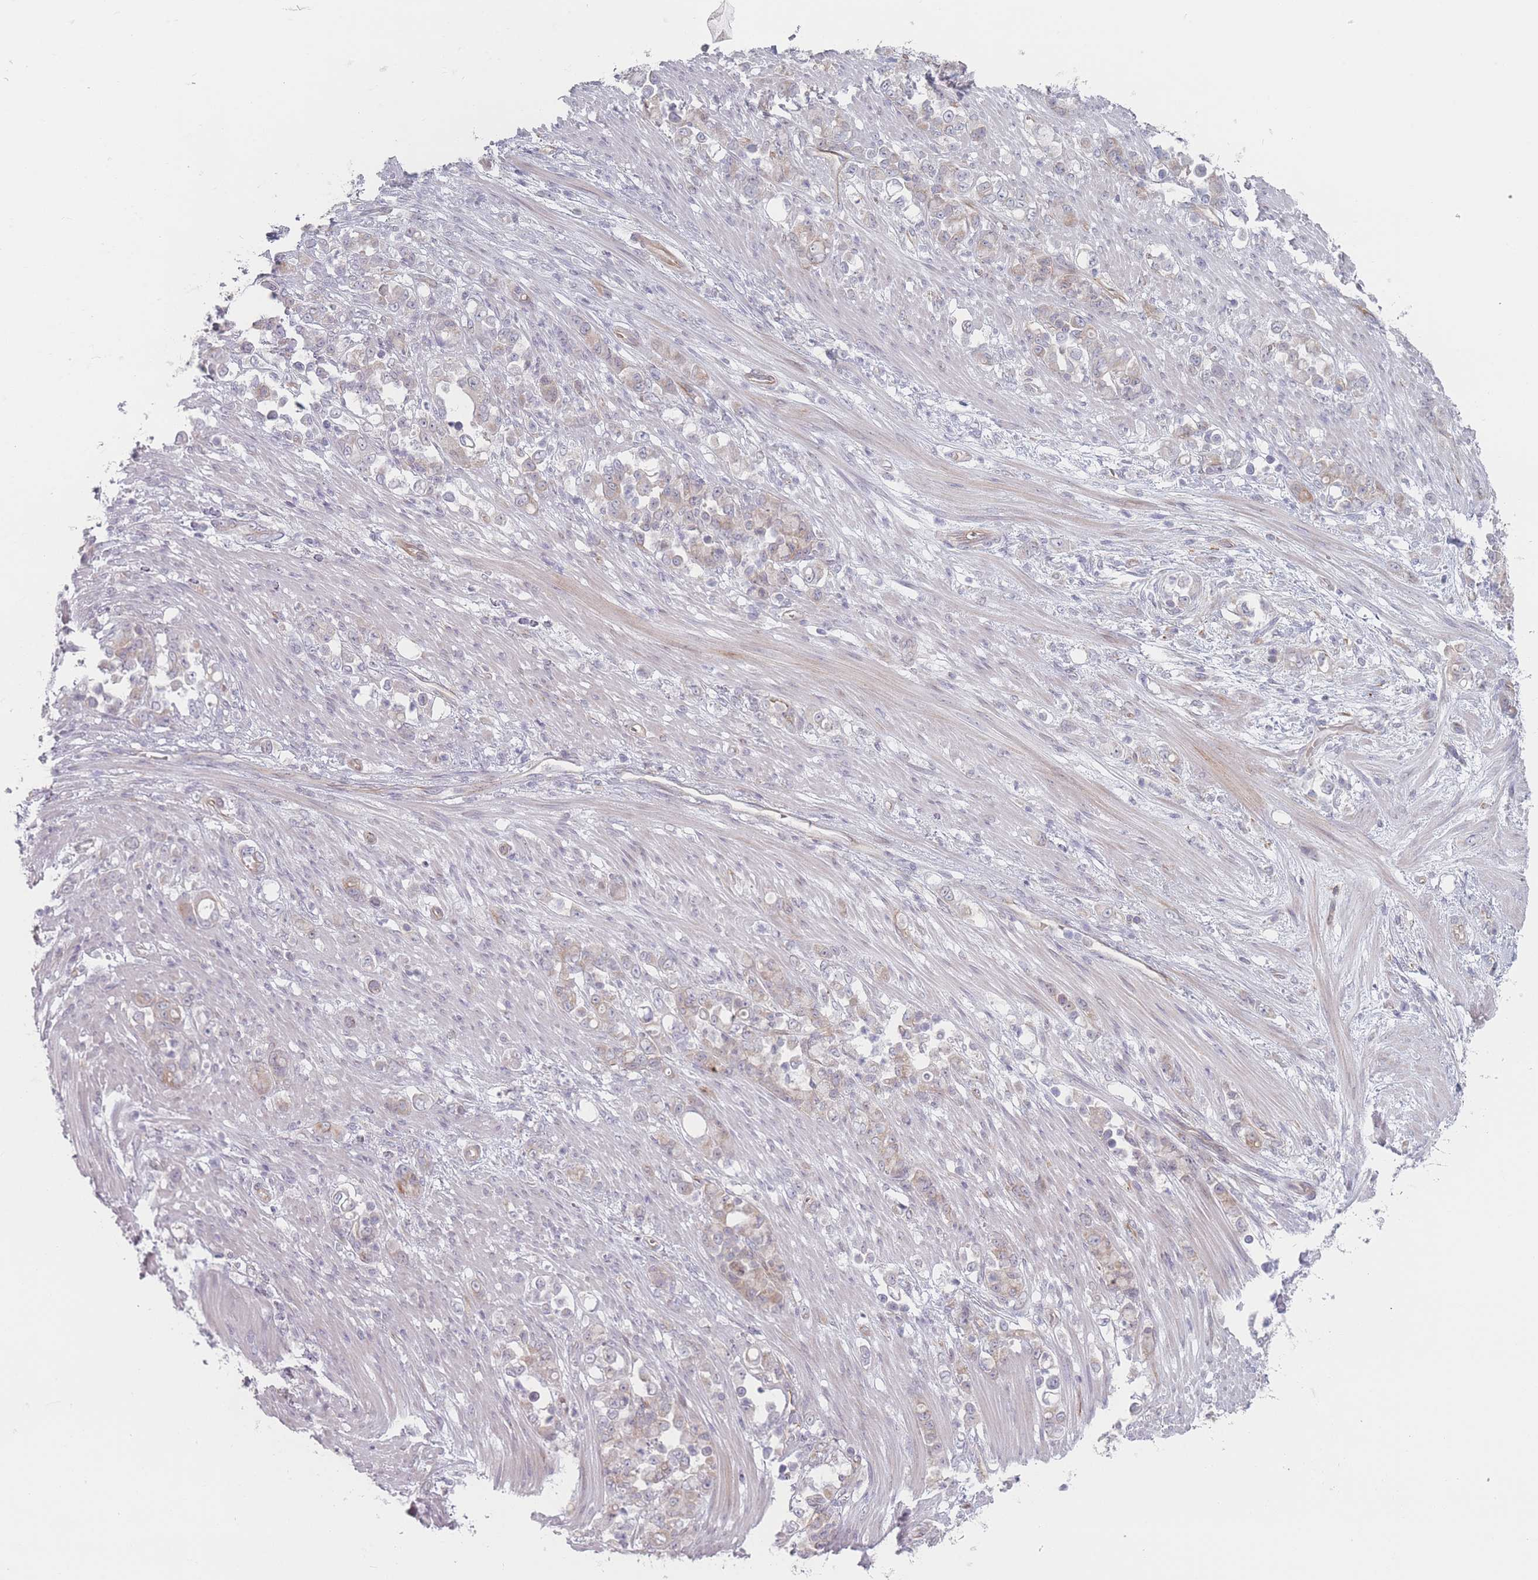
{"staining": {"intensity": "weak", "quantity": "25%-75%", "location": "cytoplasmic/membranous"}, "tissue": "stomach cancer", "cell_type": "Tumor cells", "image_type": "cancer", "snomed": [{"axis": "morphology", "description": "Normal tissue, NOS"}, {"axis": "morphology", "description": "Adenocarcinoma, NOS"}, {"axis": "topography", "description": "Stomach"}], "caption": "Immunohistochemistry (IHC) image of human adenocarcinoma (stomach) stained for a protein (brown), which exhibits low levels of weak cytoplasmic/membranous expression in approximately 25%-75% of tumor cells.", "gene": "RNF4", "patient": {"sex": "female", "age": 79}}